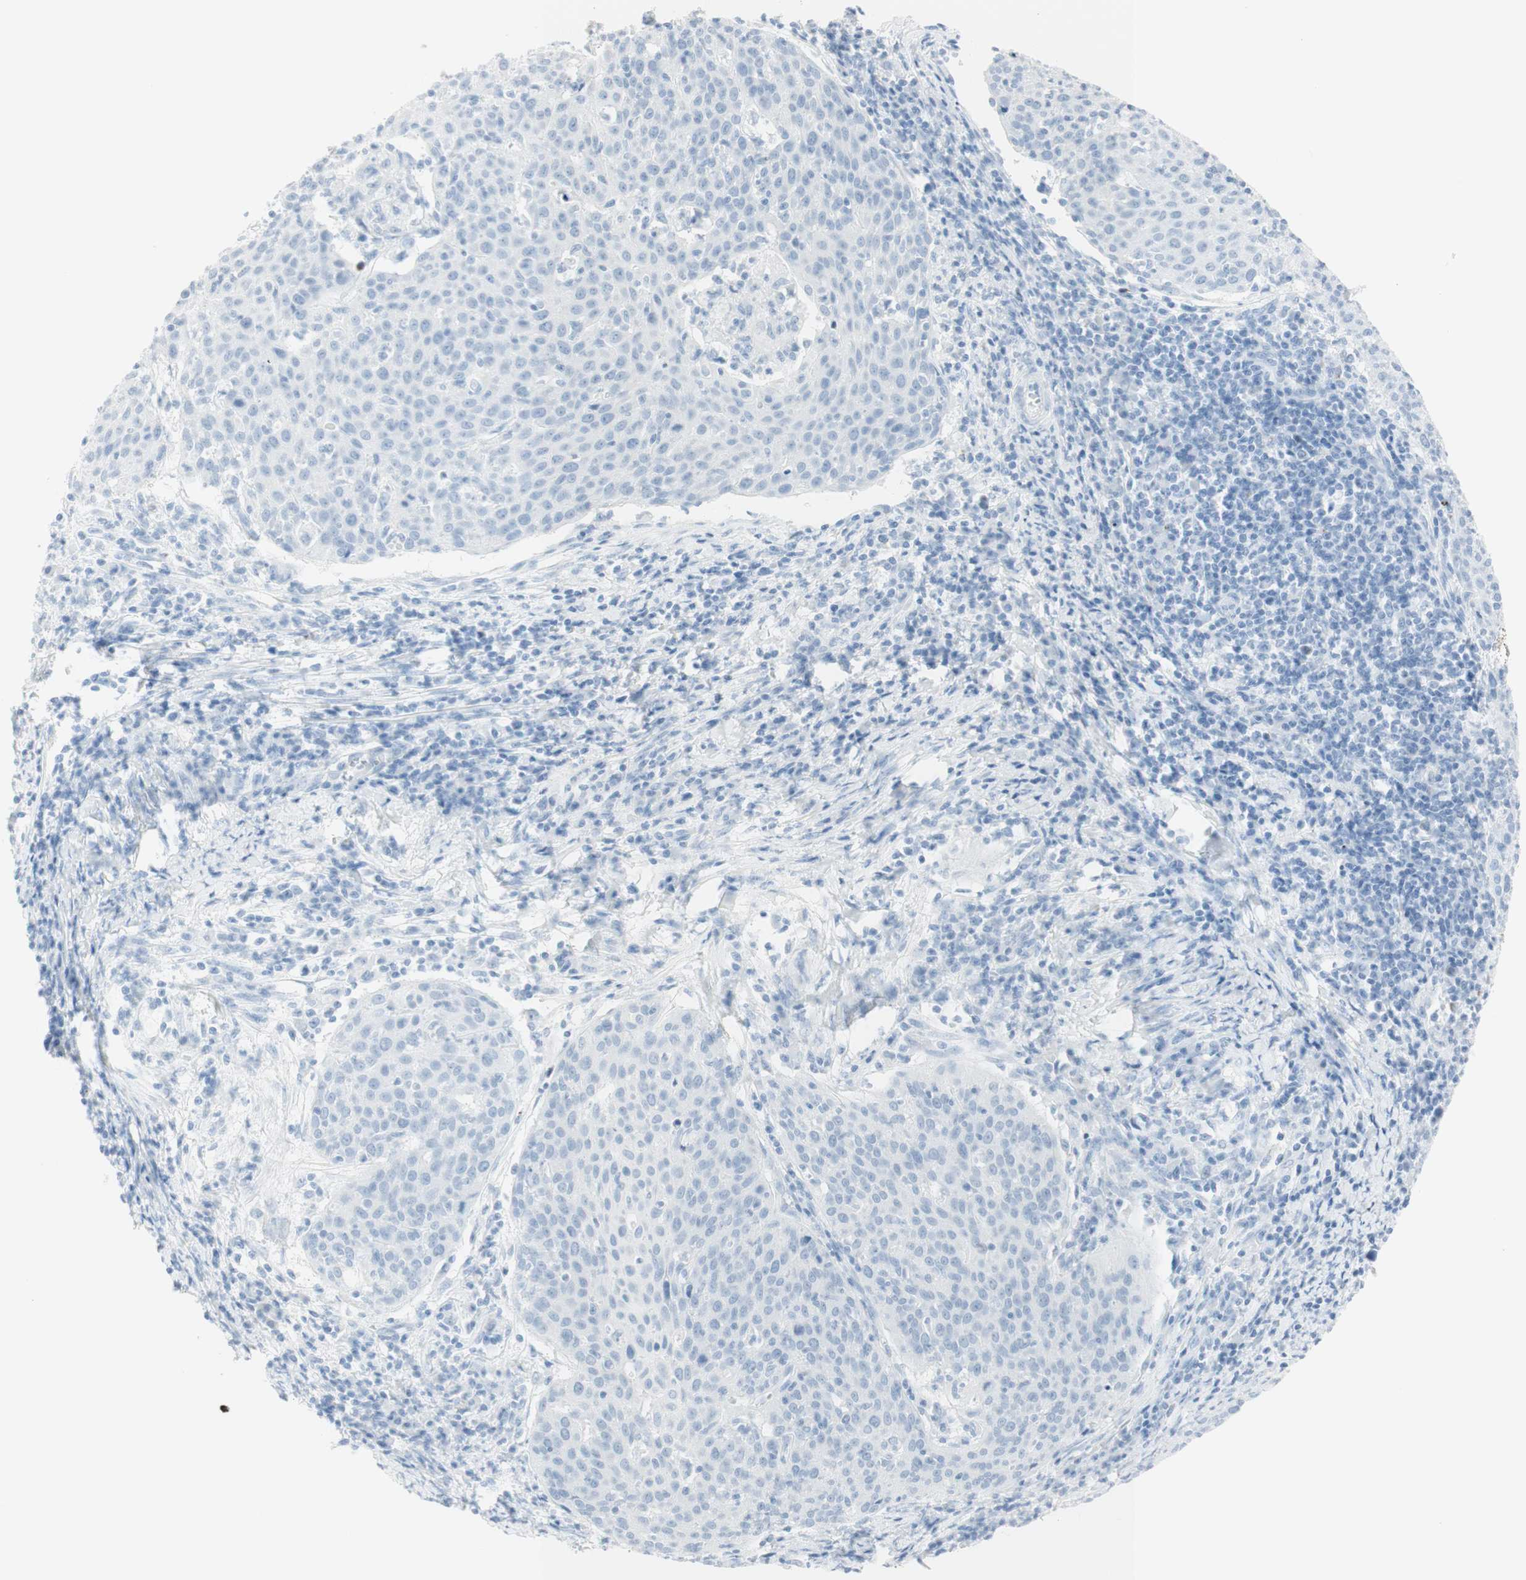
{"staining": {"intensity": "negative", "quantity": "none", "location": "none"}, "tissue": "cervical cancer", "cell_type": "Tumor cells", "image_type": "cancer", "snomed": [{"axis": "morphology", "description": "Squamous cell carcinoma, NOS"}, {"axis": "topography", "description": "Cervix"}], "caption": "Tumor cells are negative for protein expression in human cervical squamous cell carcinoma.", "gene": "NAPSA", "patient": {"sex": "female", "age": 38}}